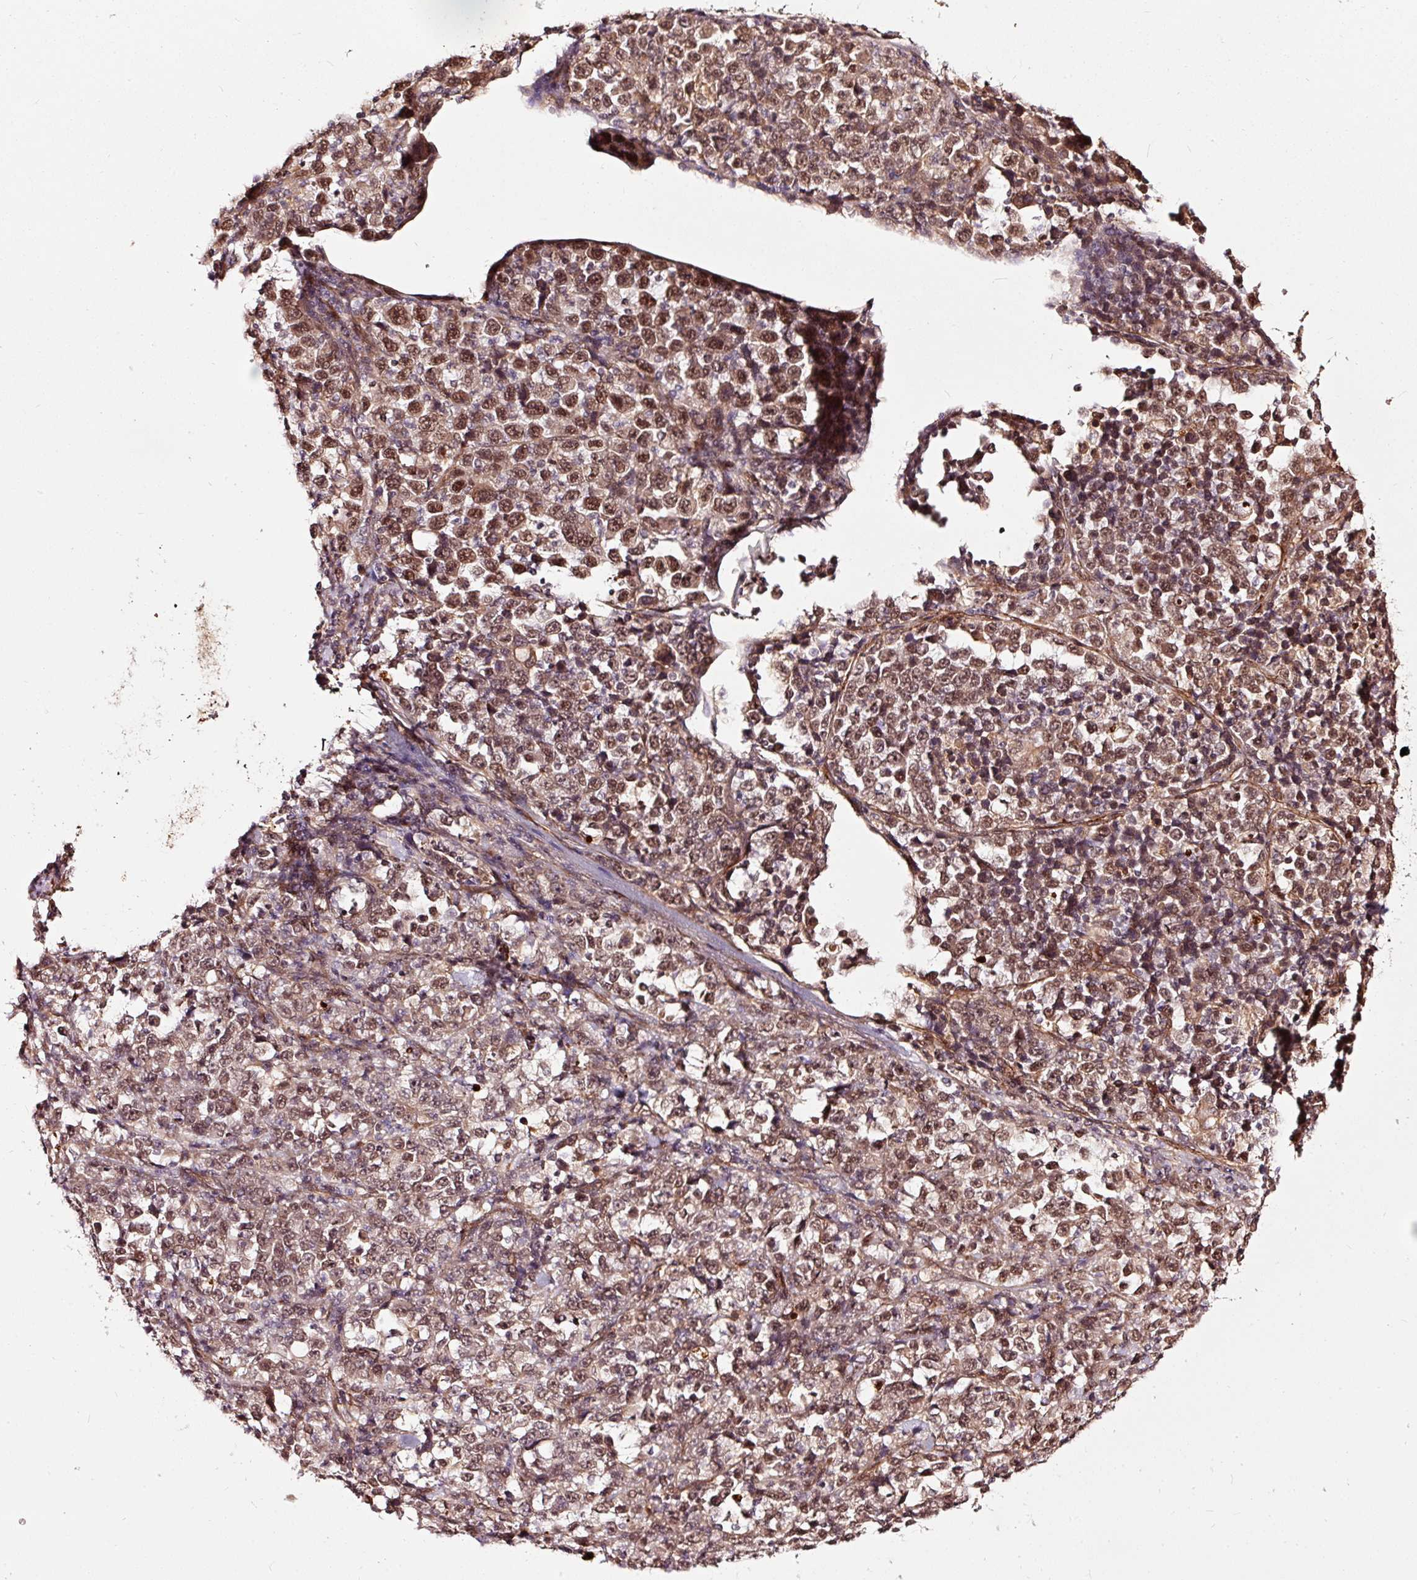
{"staining": {"intensity": "moderate", "quantity": ">75%", "location": "nuclear"}, "tissue": "stomach cancer", "cell_type": "Tumor cells", "image_type": "cancer", "snomed": [{"axis": "morphology", "description": "Normal tissue, NOS"}, {"axis": "morphology", "description": "Adenocarcinoma, NOS"}, {"axis": "topography", "description": "Stomach, upper"}, {"axis": "topography", "description": "Stomach"}], "caption": "High-power microscopy captured an IHC histopathology image of adenocarcinoma (stomach), revealing moderate nuclear positivity in approximately >75% of tumor cells.", "gene": "TPM1", "patient": {"sex": "male", "age": 59}}